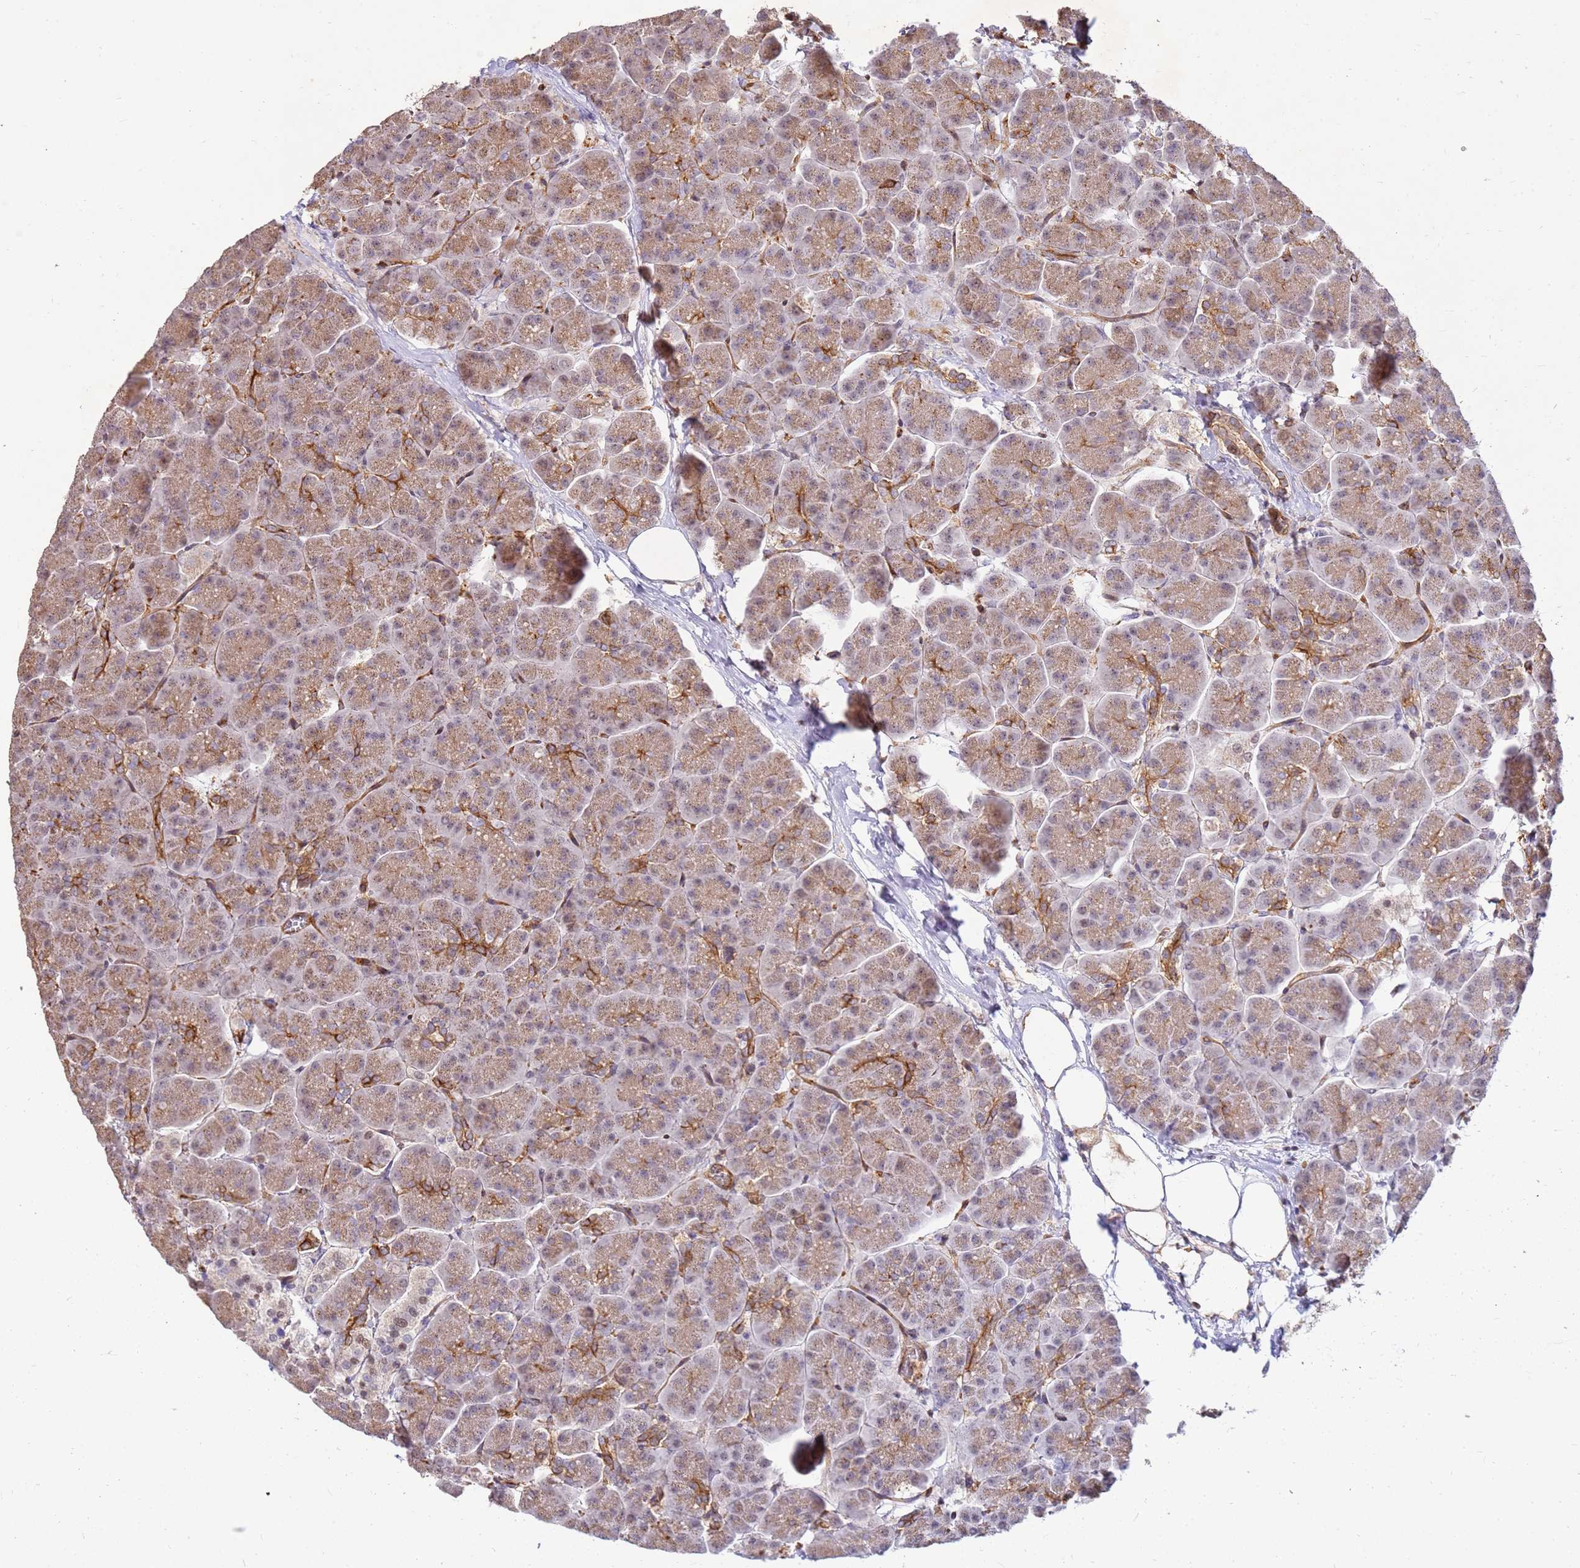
{"staining": {"intensity": "strong", "quantity": "<25%", "location": "cytoplasmic/membranous"}, "tissue": "pancreas", "cell_type": "Exocrine glandular cells", "image_type": "normal", "snomed": [{"axis": "morphology", "description": "Normal tissue, NOS"}, {"axis": "topography", "description": "Pancreas"}, {"axis": "topography", "description": "Peripheral nerve tissue"}], "caption": "Immunohistochemical staining of normal pancreas displays medium levels of strong cytoplasmic/membranous expression in about <25% of exocrine glandular cells.", "gene": "ST18", "patient": {"sex": "male", "age": 54}}